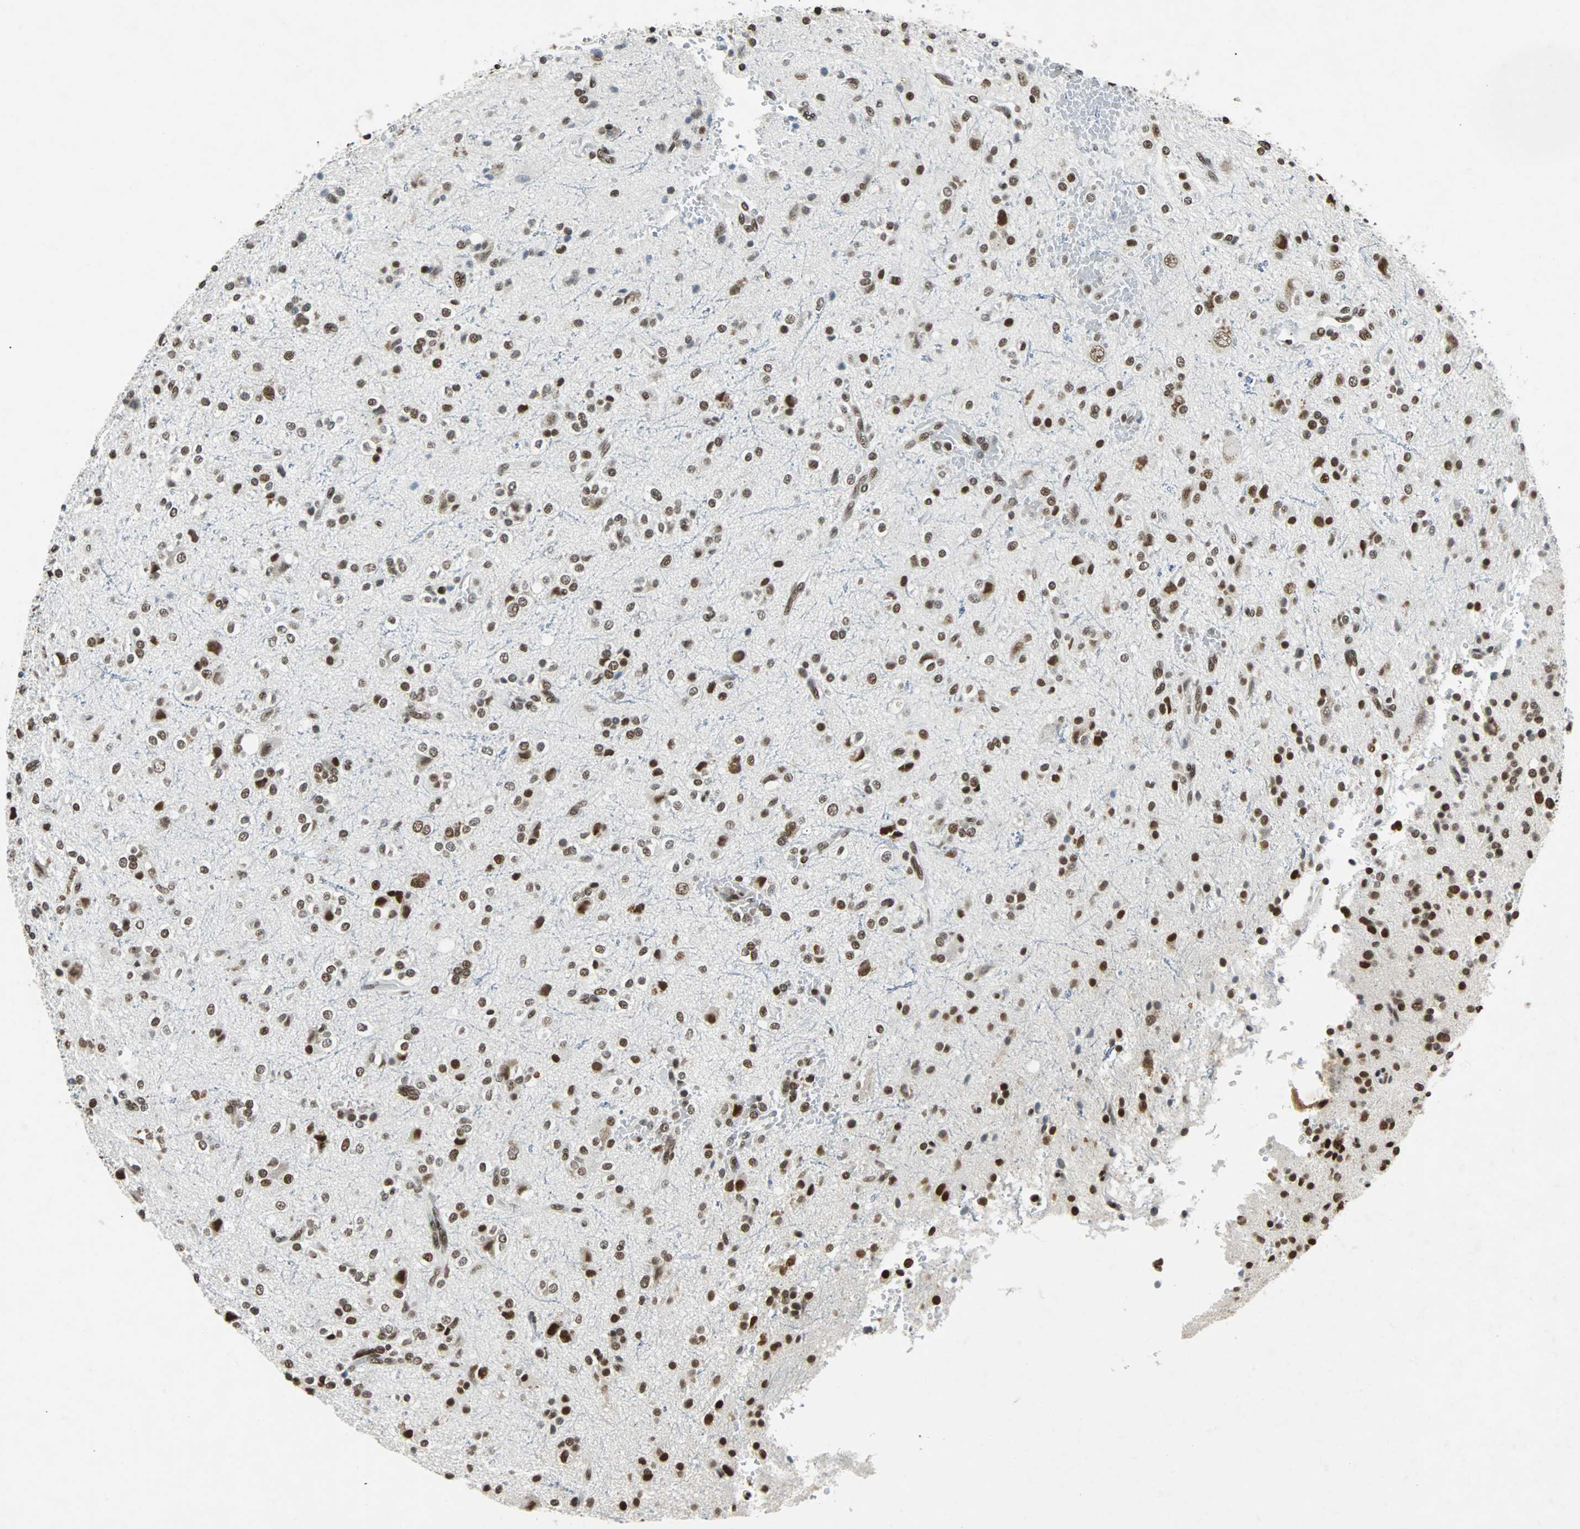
{"staining": {"intensity": "strong", "quantity": ">75%", "location": "nuclear"}, "tissue": "glioma", "cell_type": "Tumor cells", "image_type": "cancer", "snomed": [{"axis": "morphology", "description": "Glioma, malignant, High grade"}, {"axis": "topography", "description": "Brain"}], "caption": "Glioma stained with immunohistochemistry (IHC) displays strong nuclear positivity in approximately >75% of tumor cells. Ihc stains the protein of interest in brown and the nuclei are stained blue.", "gene": "GATAD2A", "patient": {"sex": "male", "age": 47}}